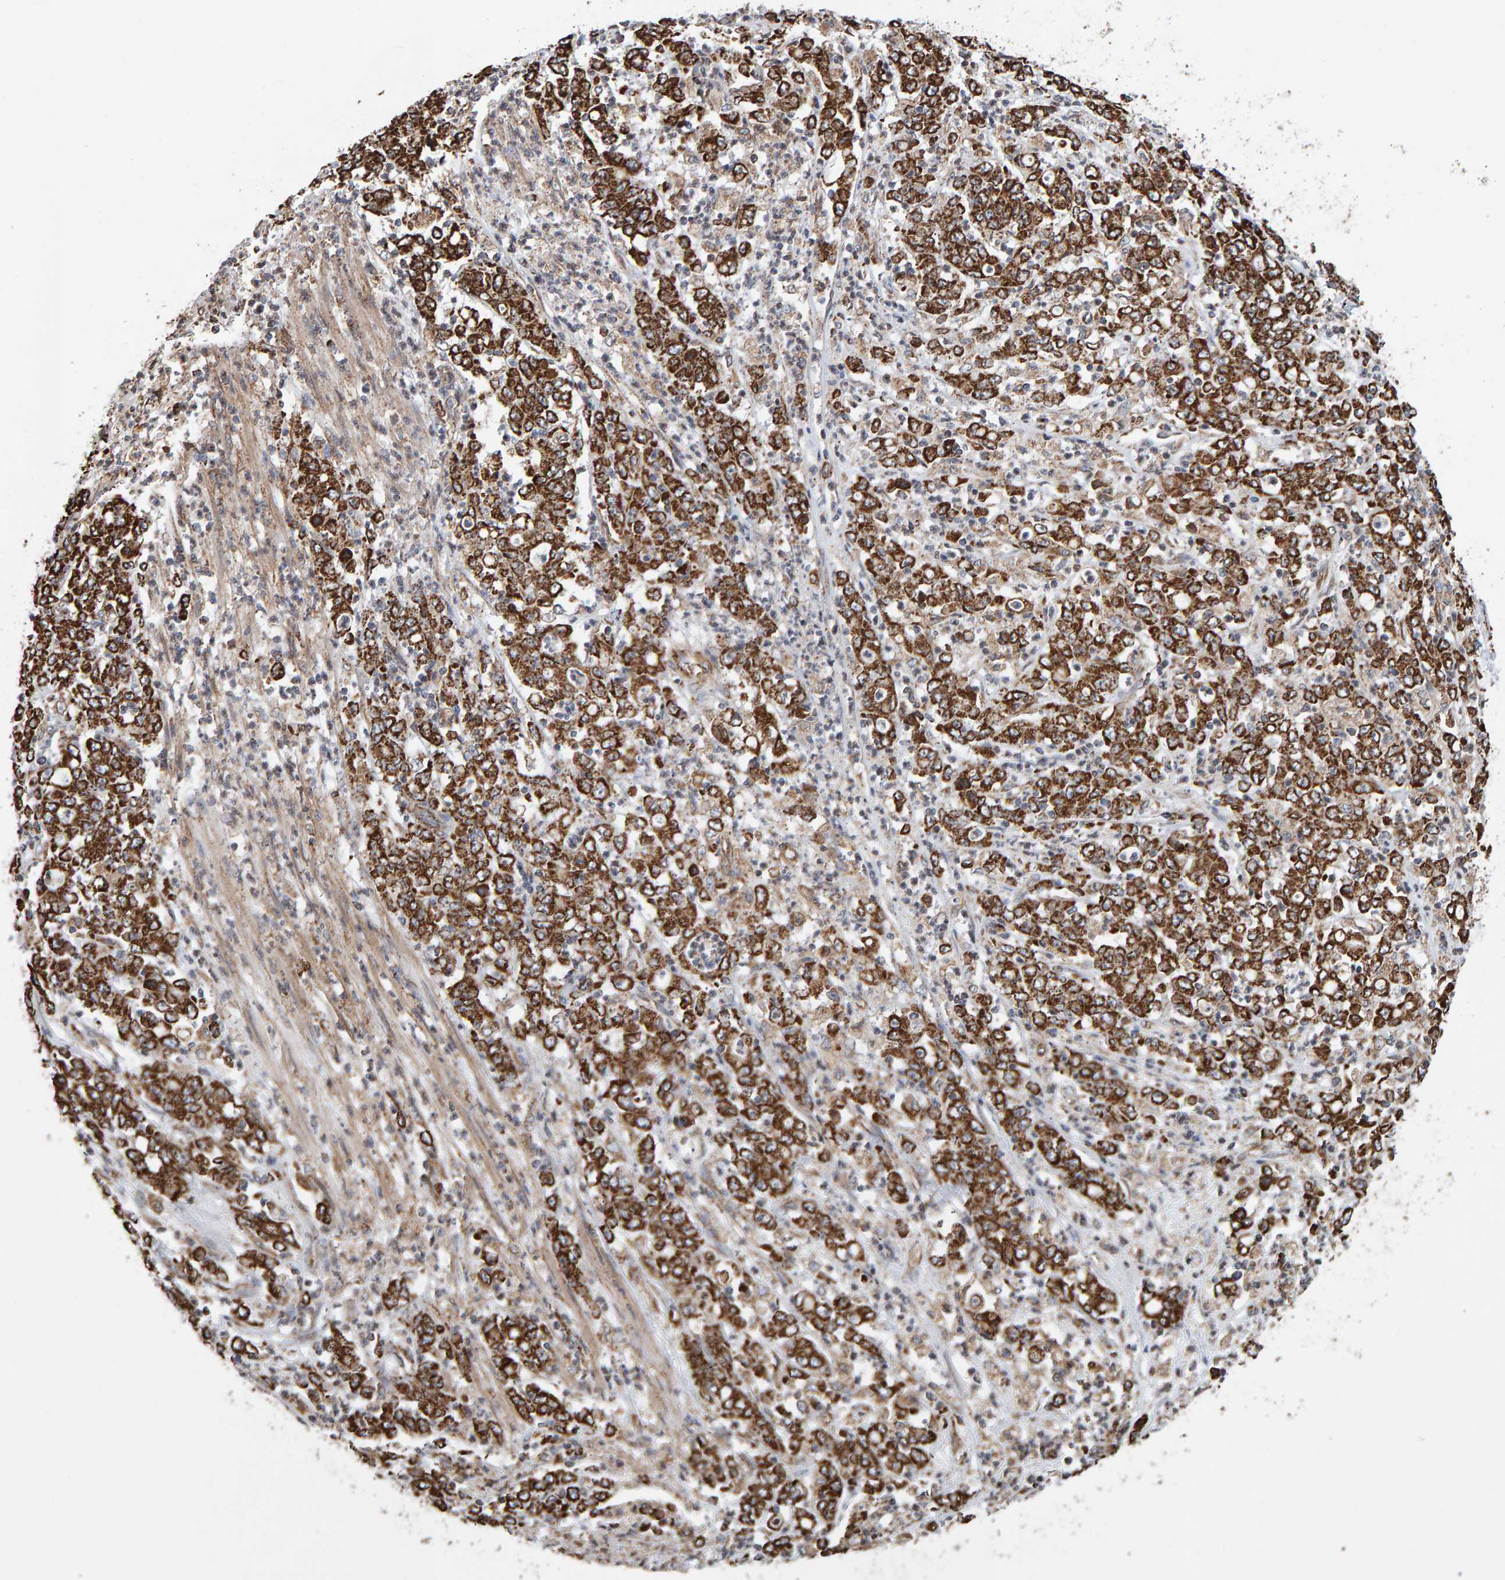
{"staining": {"intensity": "strong", "quantity": ">75%", "location": "cytoplasmic/membranous"}, "tissue": "stomach cancer", "cell_type": "Tumor cells", "image_type": "cancer", "snomed": [{"axis": "morphology", "description": "Adenocarcinoma, NOS"}, {"axis": "topography", "description": "Stomach, lower"}], "caption": "A brown stain labels strong cytoplasmic/membranous expression of a protein in human stomach adenocarcinoma tumor cells.", "gene": "MRPL45", "patient": {"sex": "female", "age": 71}}